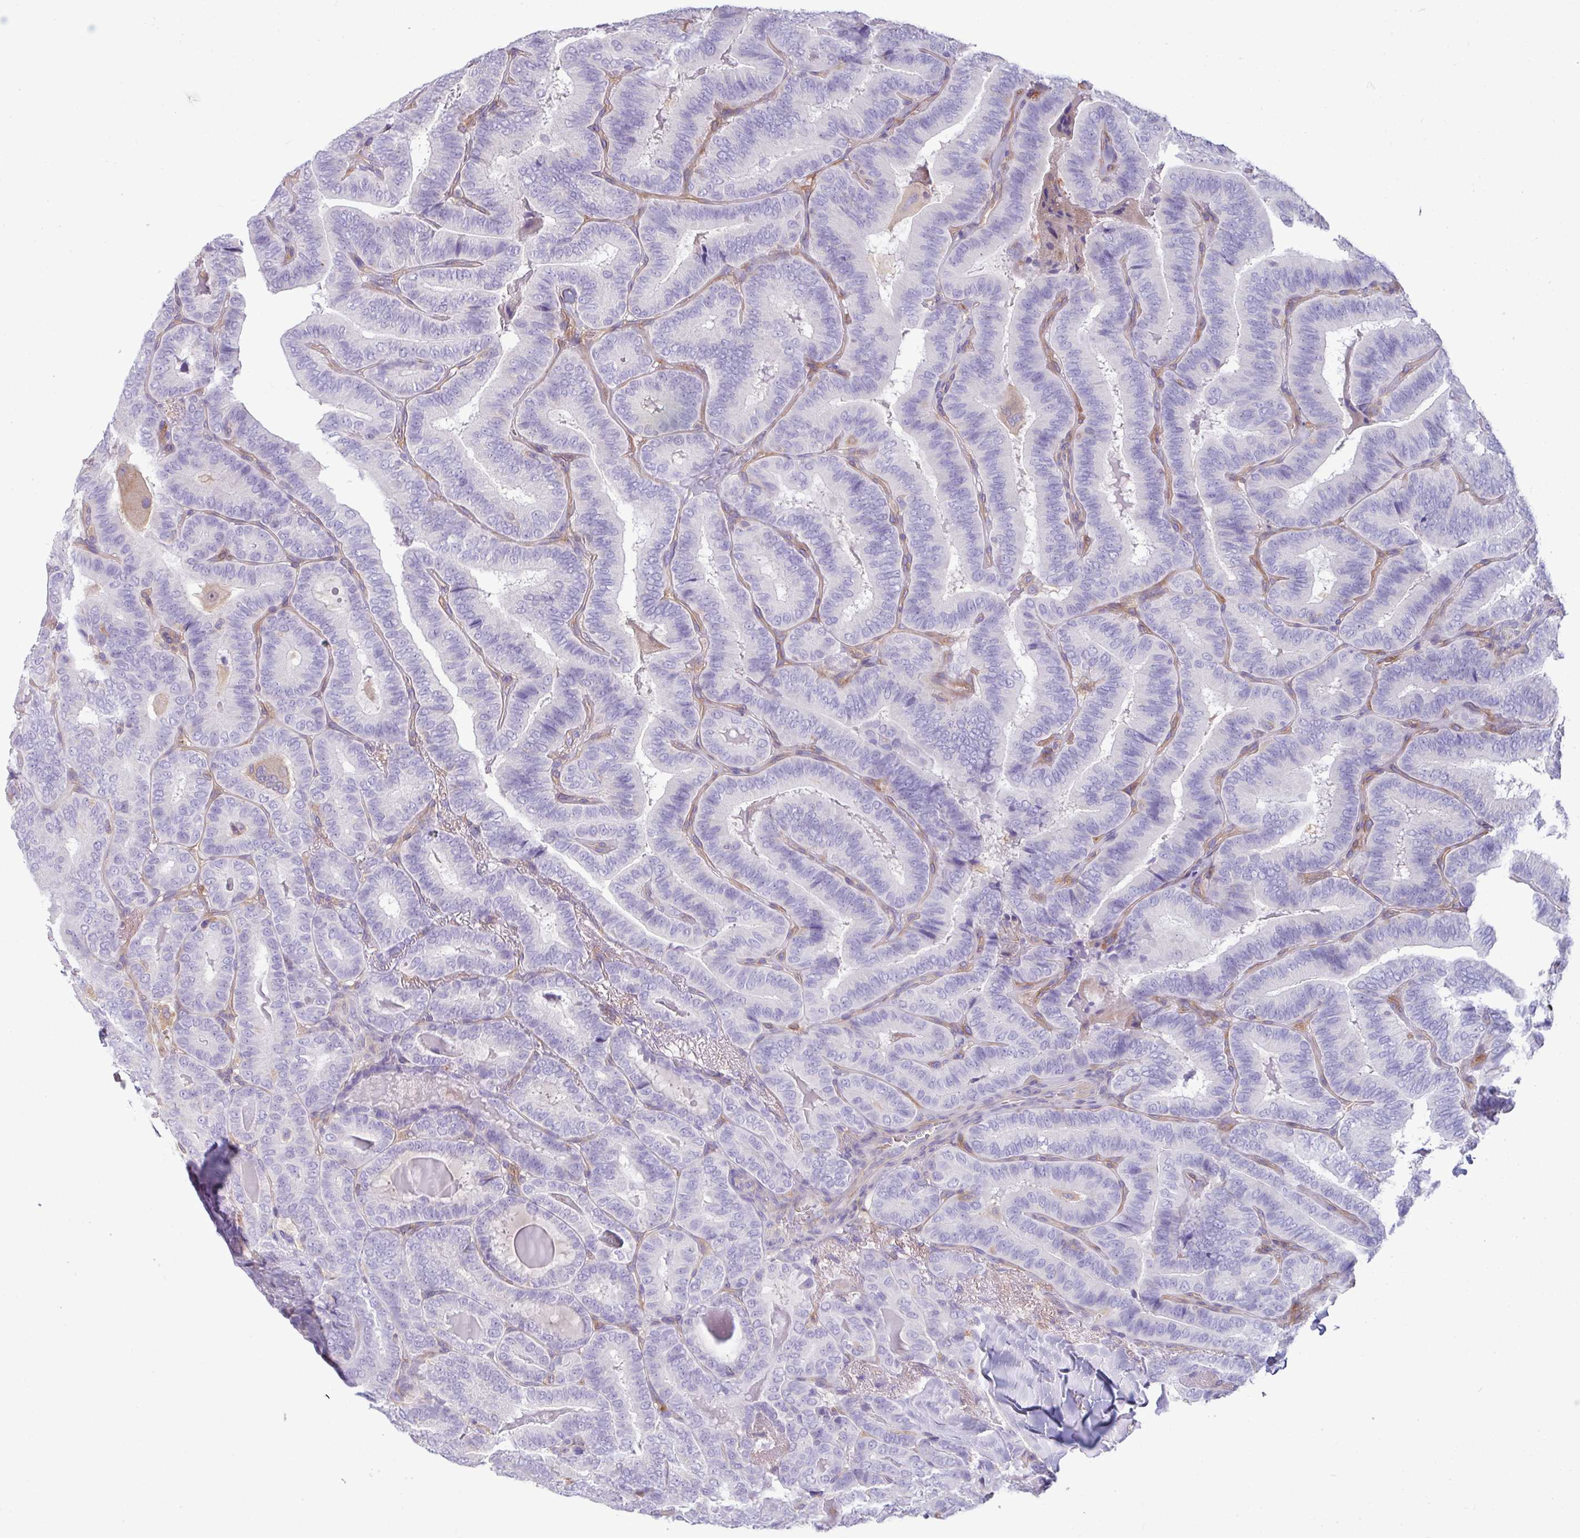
{"staining": {"intensity": "negative", "quantity": "none", "location": "none"}, "tissue": "thyroid cancer", "cell_type": "Tumor cells", "image_type": "cancer", "snomed": [{"axis": "morphology", "description": "Papillary adenocarcinoma, NOS"}, {"axis": "topography", "description": "Thyroid gland"}], "caption": "Protein analysis of papillary adenocarcinoma (thyroid) demonstrates no significant expression in tumor cells. Nuclei are stained in blue.", "gene": "KIRREL3", "patient": {"sex": "male", "age": 61}}